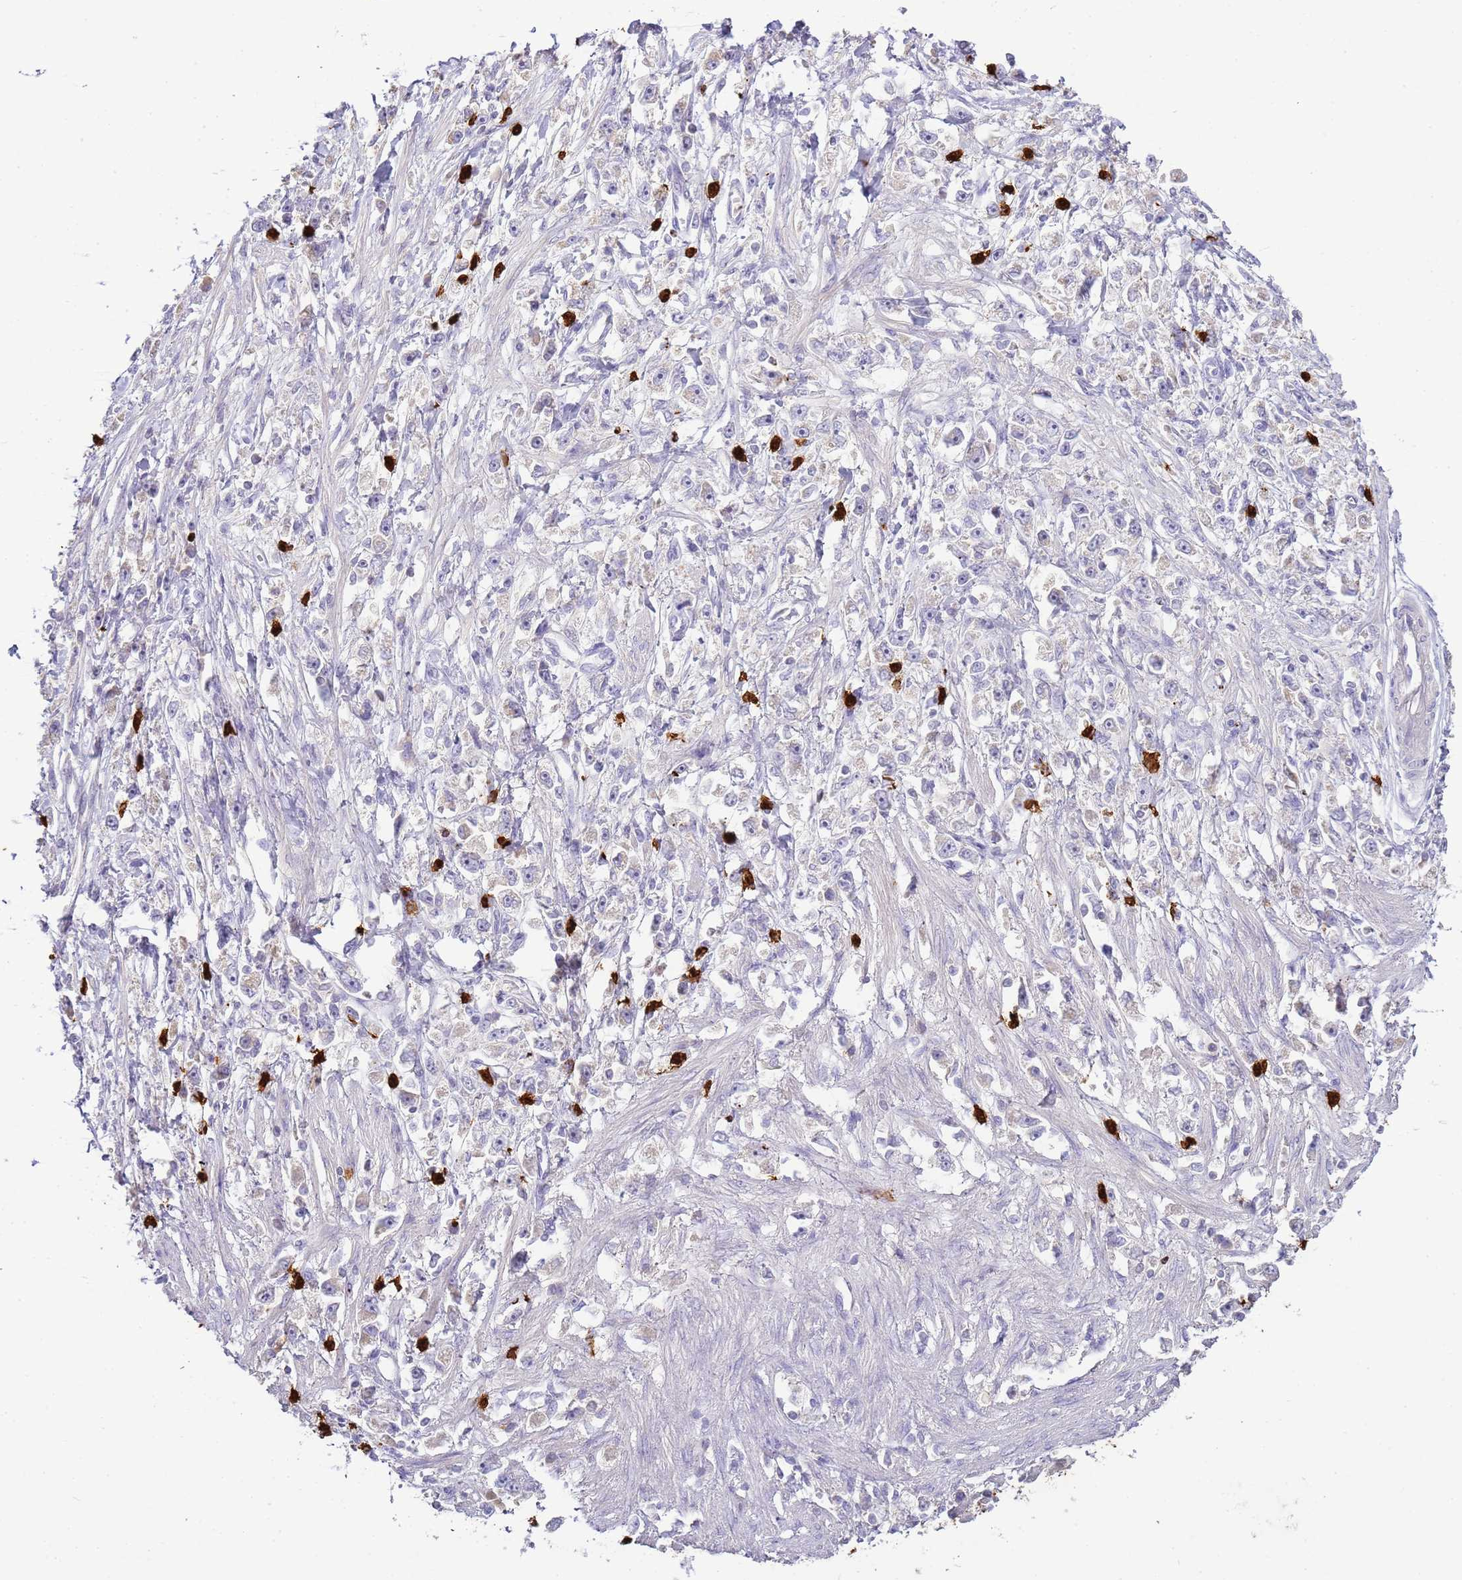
{"staining": {"intensity": "negative", "quantity": "none", "location": "none"}, "tissue": "stomach cancer", "cell_type": "Tumor cells", "image_type": "cancer", "snomed": [{"axis": "morphology", "description": "Adenocarcinoma, NOS"}, {"axis": "topography", "description": "Stomach"}], "caption": "The immunohistochemistry micrograph has no significant staining in tumor cells of stomach cancer (adenocarcinoma) tissue.", "gene": "IL2RG", "patient": {"sex": "female", "age": 59}}